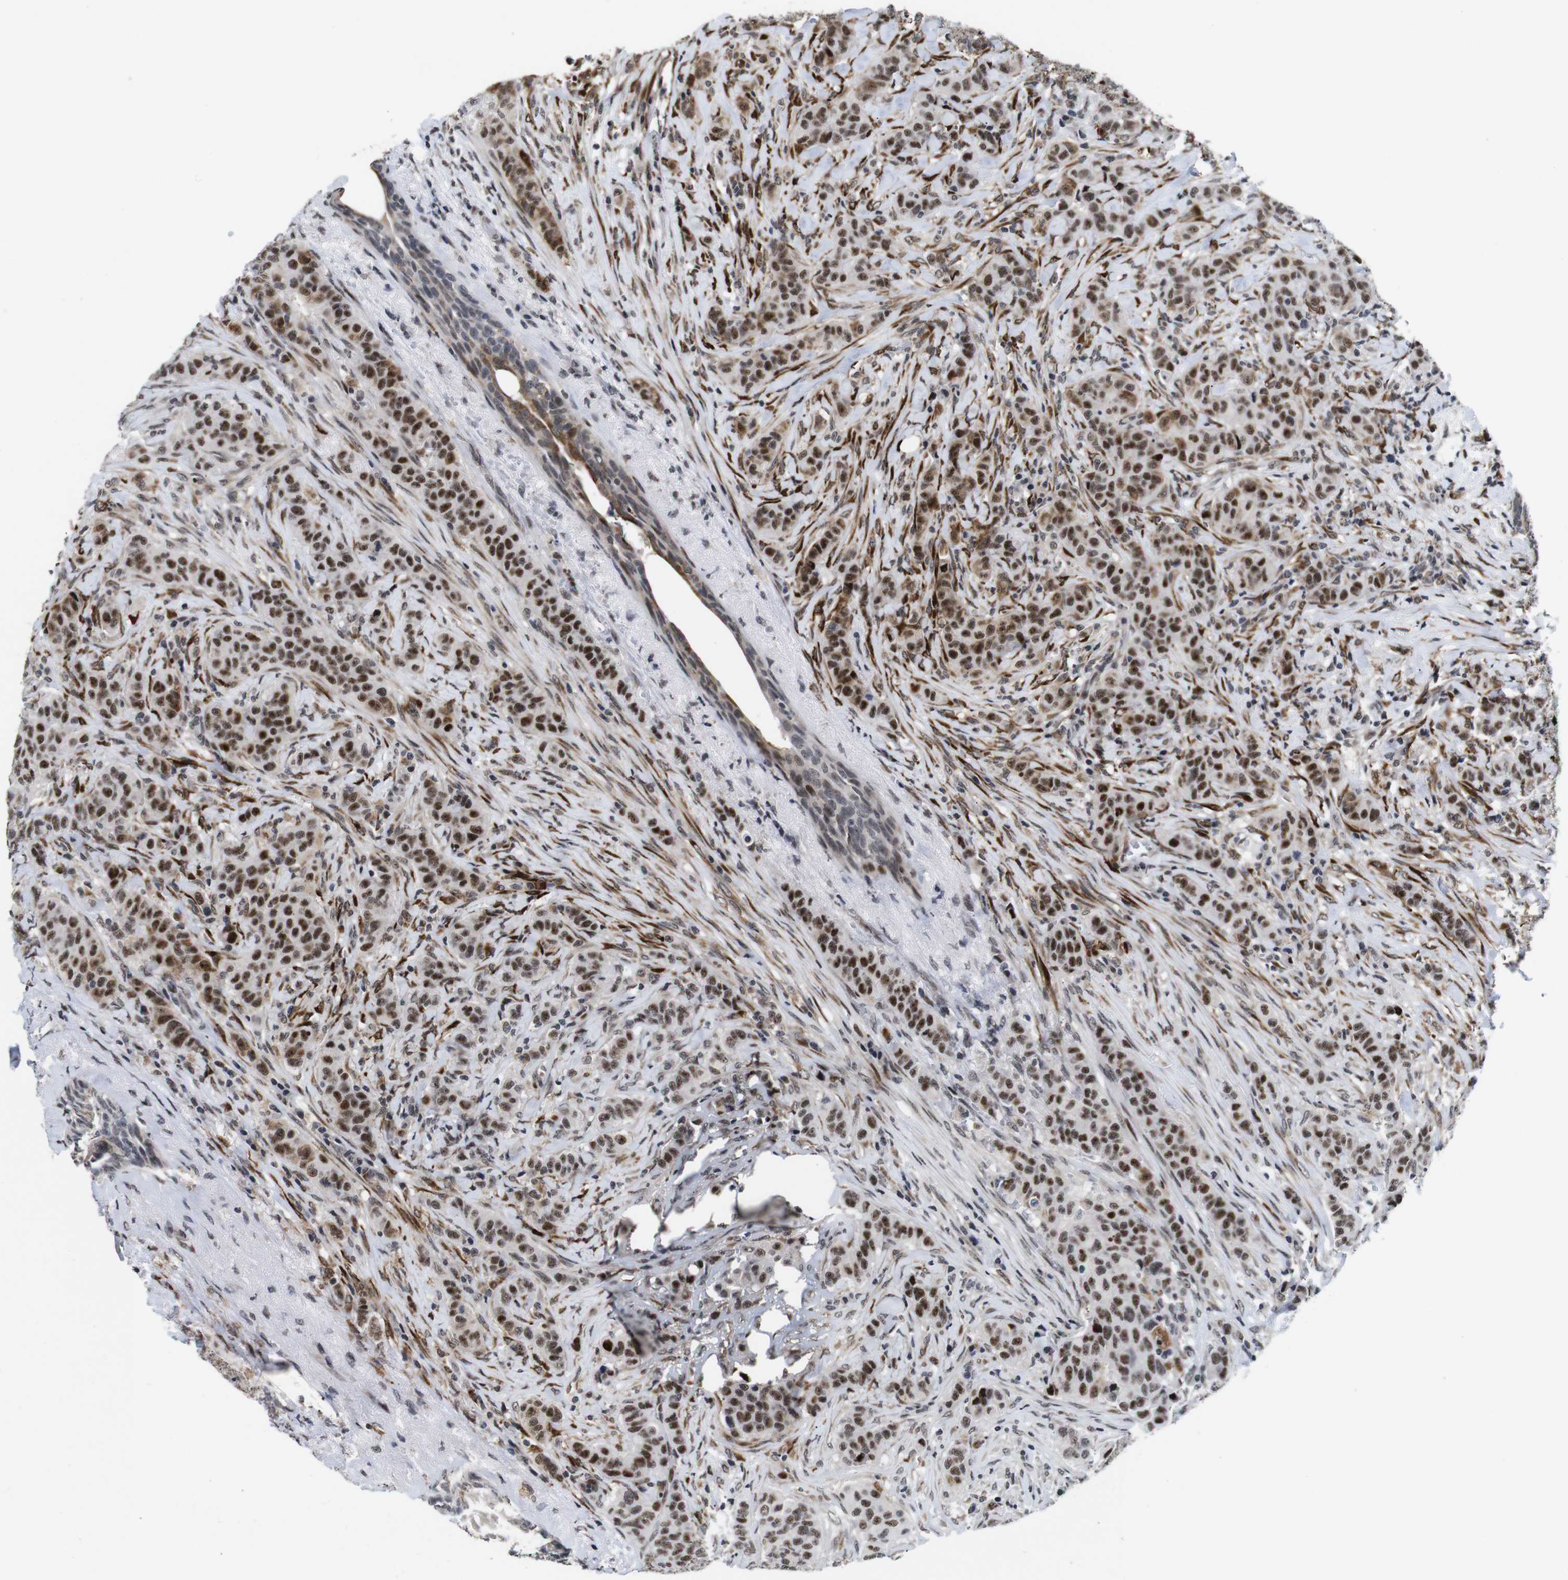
{"staining": {"intensity": "moderate", "quantity": ">75%", "location": "nuclear"}, "tissue": "breast cancer", "cell_type": "Tumor cells", "image_type": "cancer", "snomed": [{"axis": "morphology", "description": "Normal tissue, NOS"}, {"axis": "morphology", "description": "Duct carcinoma"}, {"axis": "topography", "description": "Breast"}], "caption": "Tumor cells show moderate nuclear expression in approximately >75% of cells in invasive ductal carcinoma (breast). The staining was performed using DAB, with brown indicating positive protein expression. Nuclei are stained blue with hematoxylin.", "gene": "EIF4G1", "patient": {"sex": "female", "age": 40}}